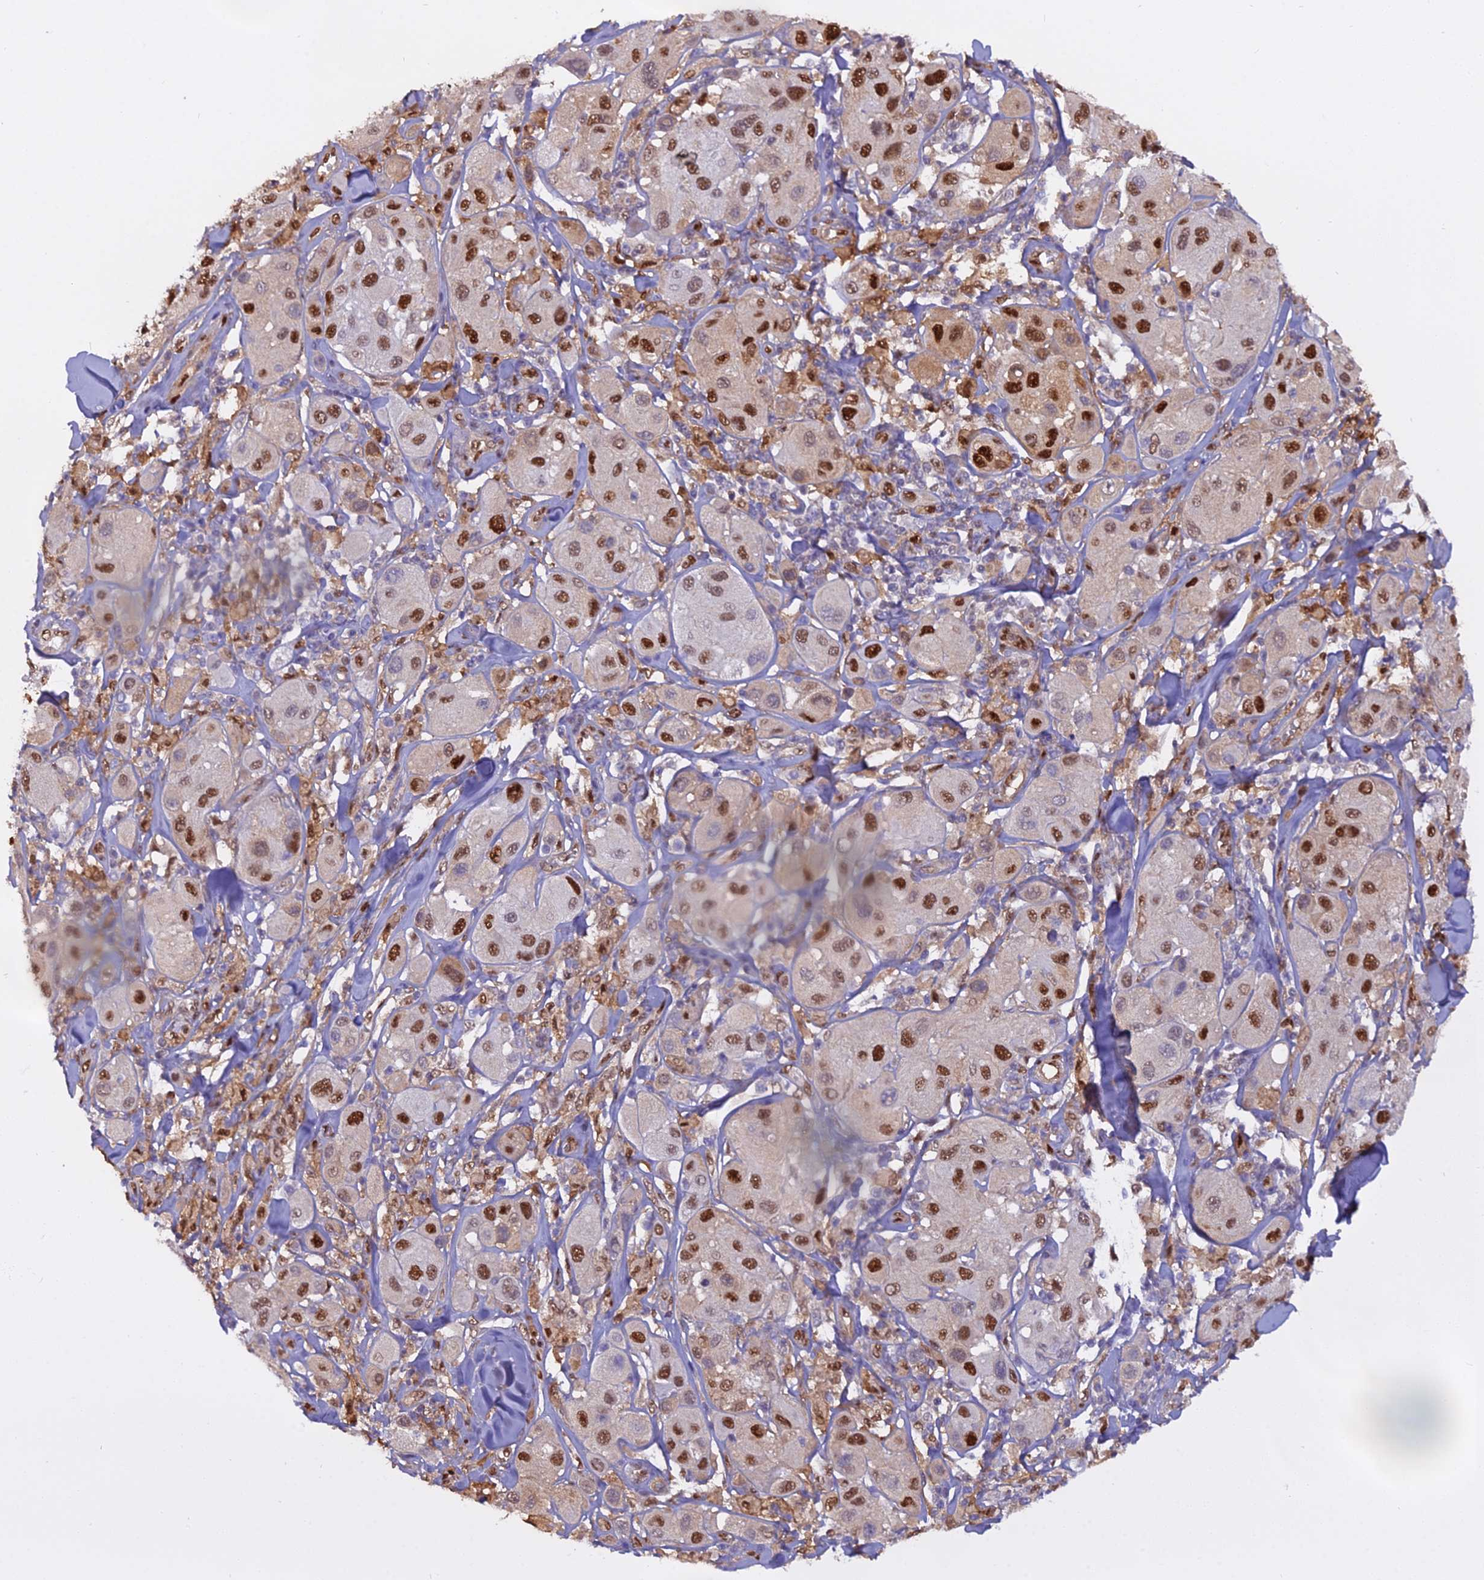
{"staining": {"intensity": "moderate", "quantity": ">75%", "location": "nuclear"}, "tissue": "melanoma", "cell_type": "Tumor cells", "image_type": "cancer", "snomed": [{"axis": "morphology", "description": "Malignant melanoma, Metastatic site"}, {"axis": "topography", "description": "Skin"}], "caption": "The immunohistochemical stain labels moderate nuclear staining in tumor cells of malignant melanoma (metastatic site) tissue.", "gene": "NPEPL1", "patient": {"sex": "male", "age": 41}}